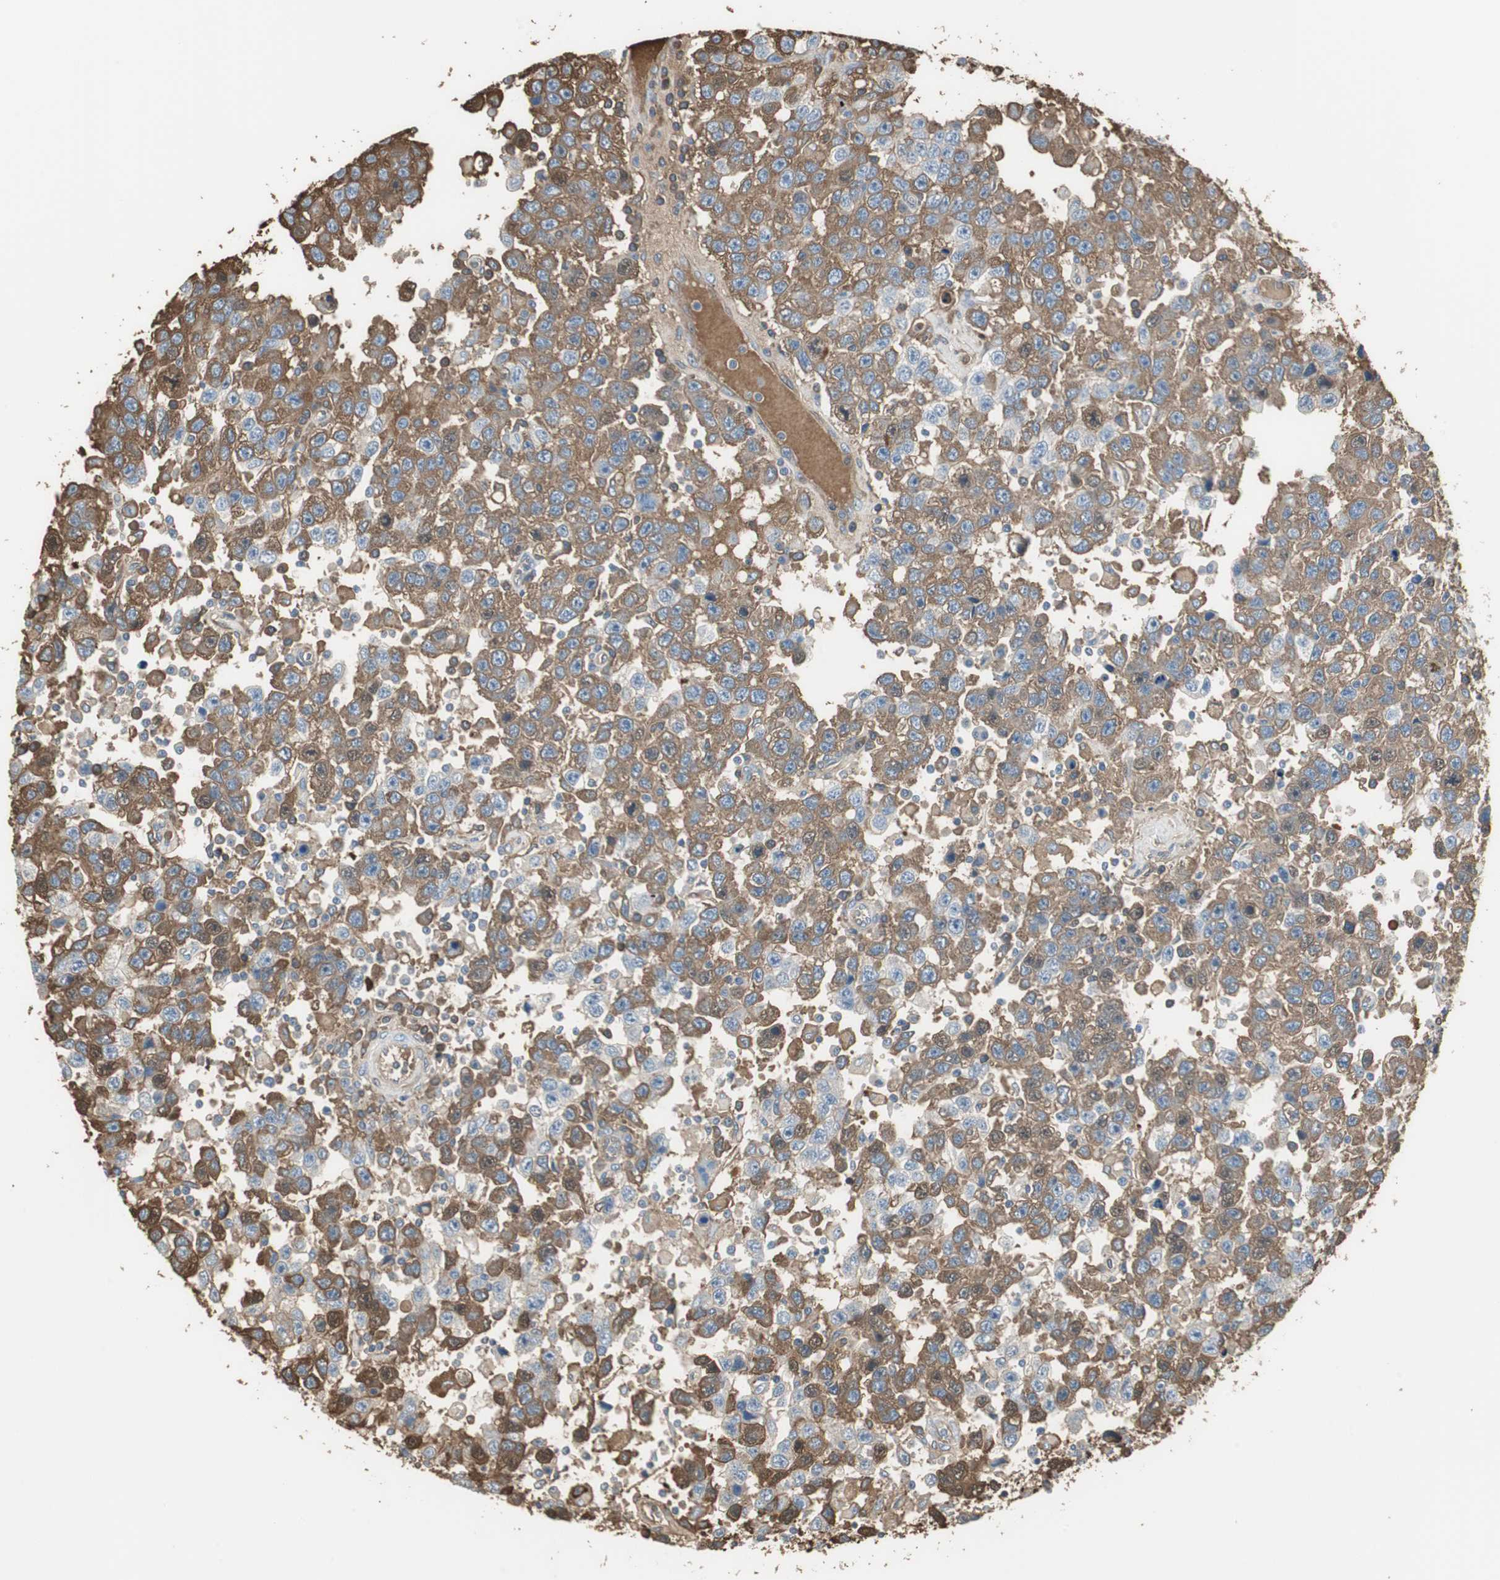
{"staining": {"intensity": "moderate", "quantity": "25%-75%", "location": "cytoplasmic/membranous"}, "tissue": "testis cancer", "cell_type": "Tumor cells", "image_type": "cancer", "snomed": [{"axis": "morphology", "description": "Seminoma, NOS"}, {"axis": "topography", "description": "Testis"}], "caption": "A histopathology image of testis seminoma stained for a protein displays moderate cytoplasmic/membranous brown staining in tumor cells.", "gene": "IGHA1", "patient": {"sex": "male", "age": 41}}